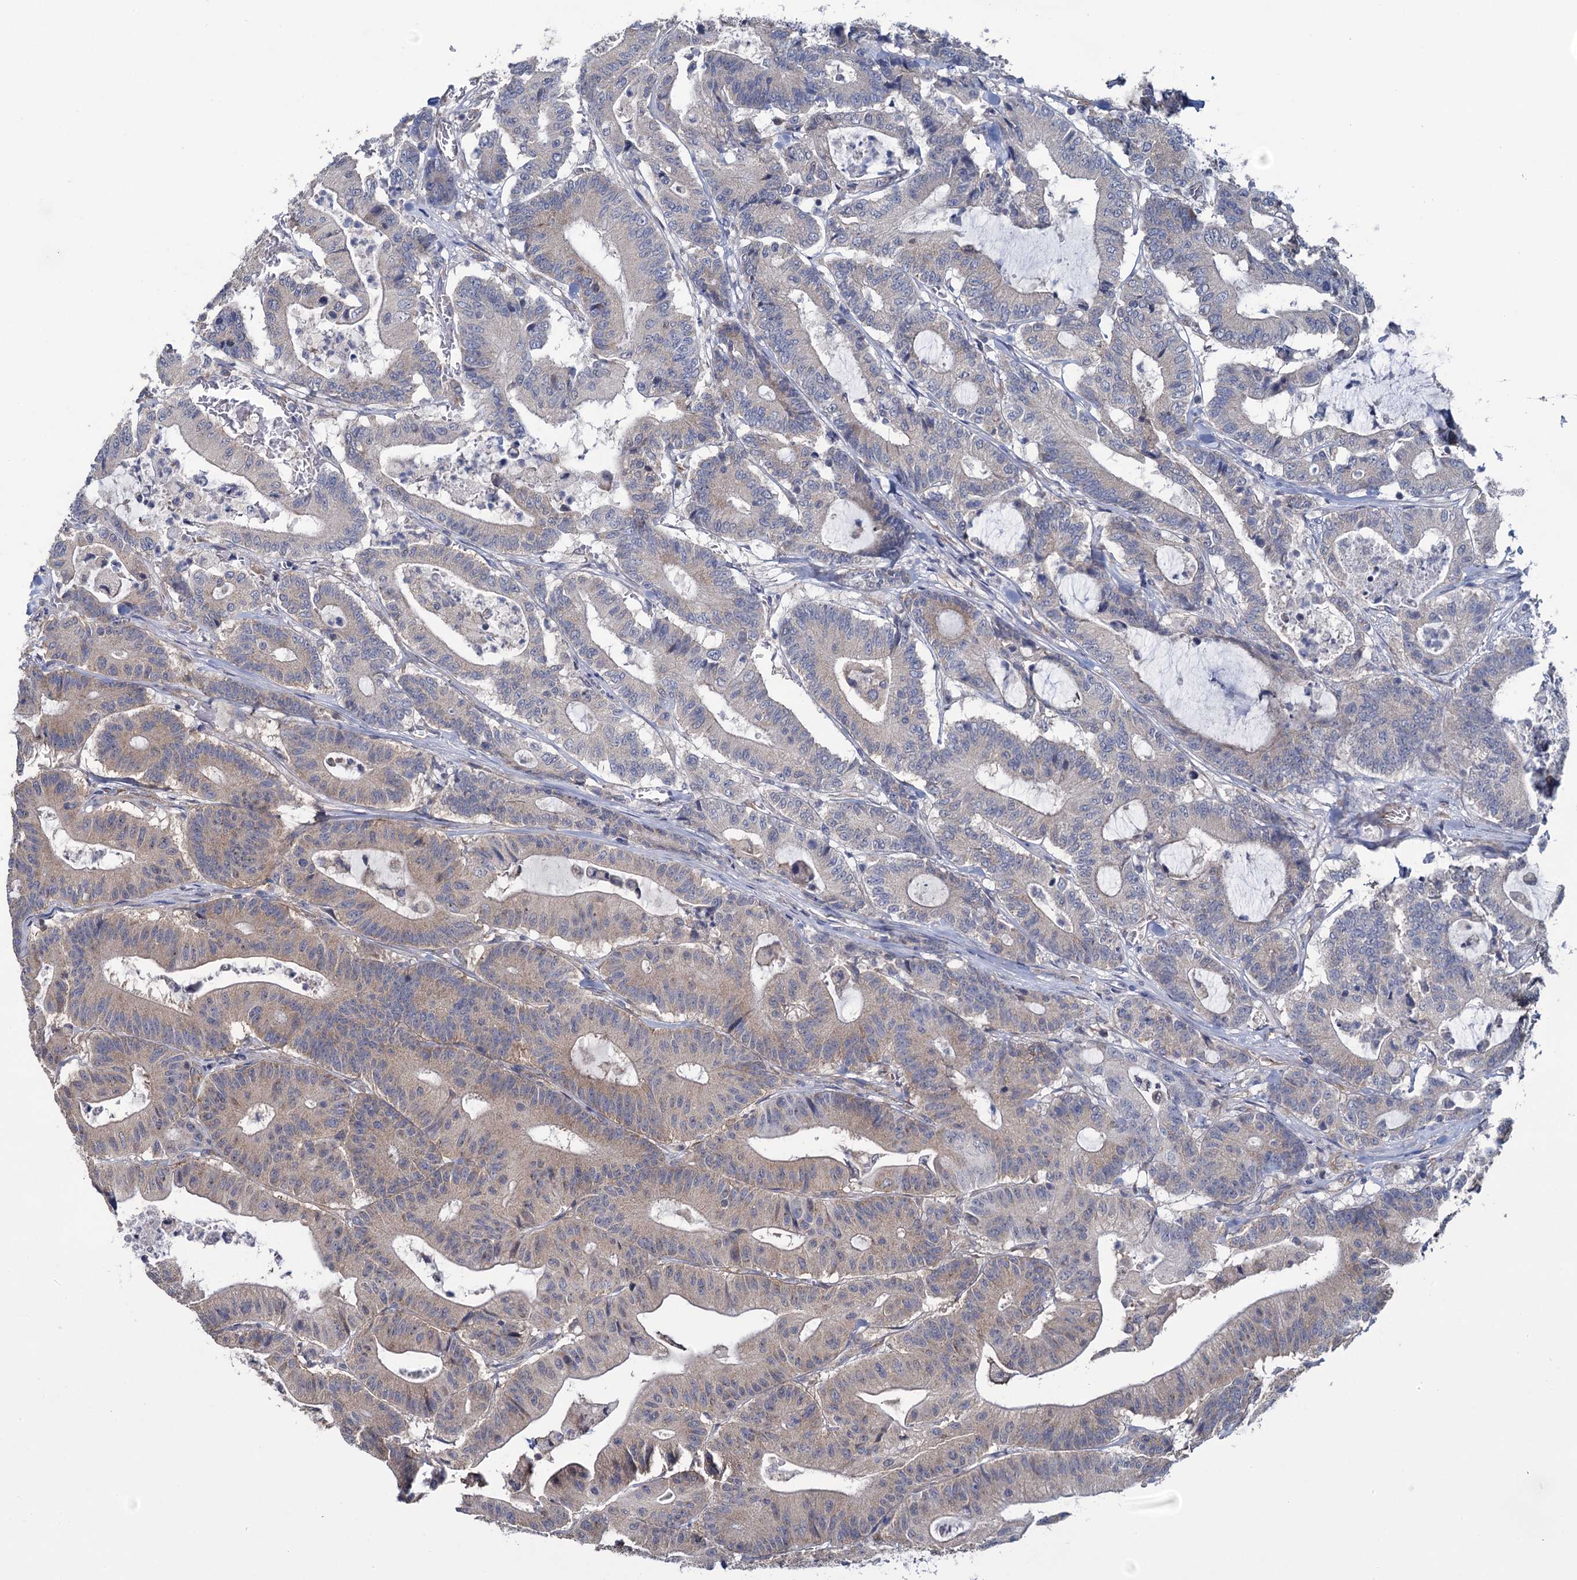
{"staining": {"intensity": "weak", "quantity": "25%-75%", "location": "cytoplasmic/membranous"}, "tissue": "colorectal cancer", "cell_type": "Tumor cells", "image_type": "cancer", "snomed": [{"axis": "morphology", "description": "Adenocarcinoma, NOS"}, {"axis": "topography", "description": "Colon"}], "caption": "Immunohistochemistry (DAB (3,3'-diaminobenzidine)) staining of human colorectal cancer shows weak cytoplasmic/membranous protein expression in approximately 25%-75% of tumor cells. Immunohistochemistry (ihc) stains the protein of interest in brown and the nuclei are stained blue.", "gene": "GSTM2", "patient": {"sex": "female", "age": 84}}